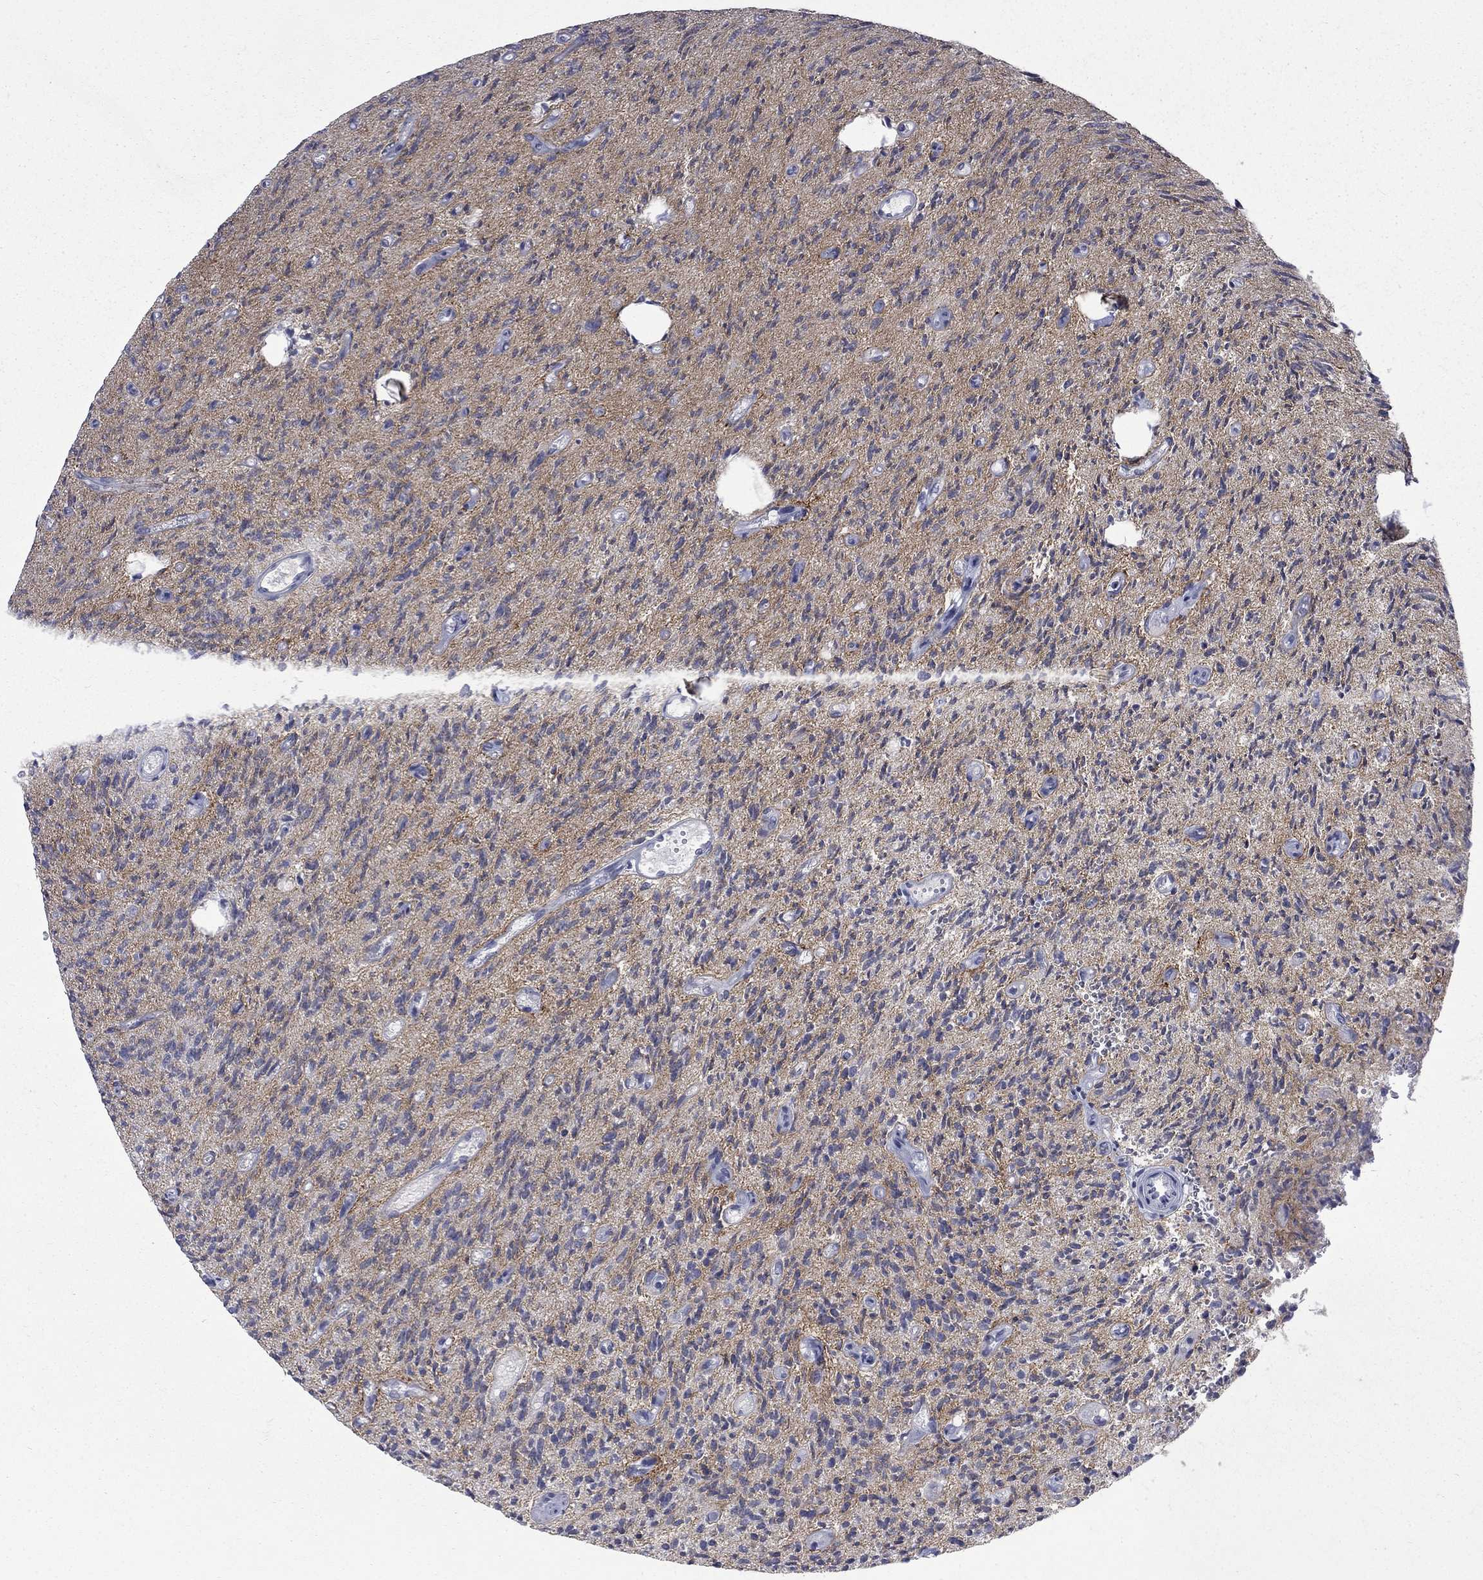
{"staining": {"intensity": "negative", "quantity": "none", "location": "none"}, "tissue": "glioma", "cell_type": "Tumor cells", "image_type": "cancer", "snomed": [{"axis": "morphology", "description": "Glioma, malignant, High grade"}, {"axis": "topography", "description": "Brain"}], "caption": "This is an immunohistochemistry histopathology image of human glioma. There is no positivity in tumor cells.", "gene": "CTNND2", "patient": {"sex": "male", "age": 64}}